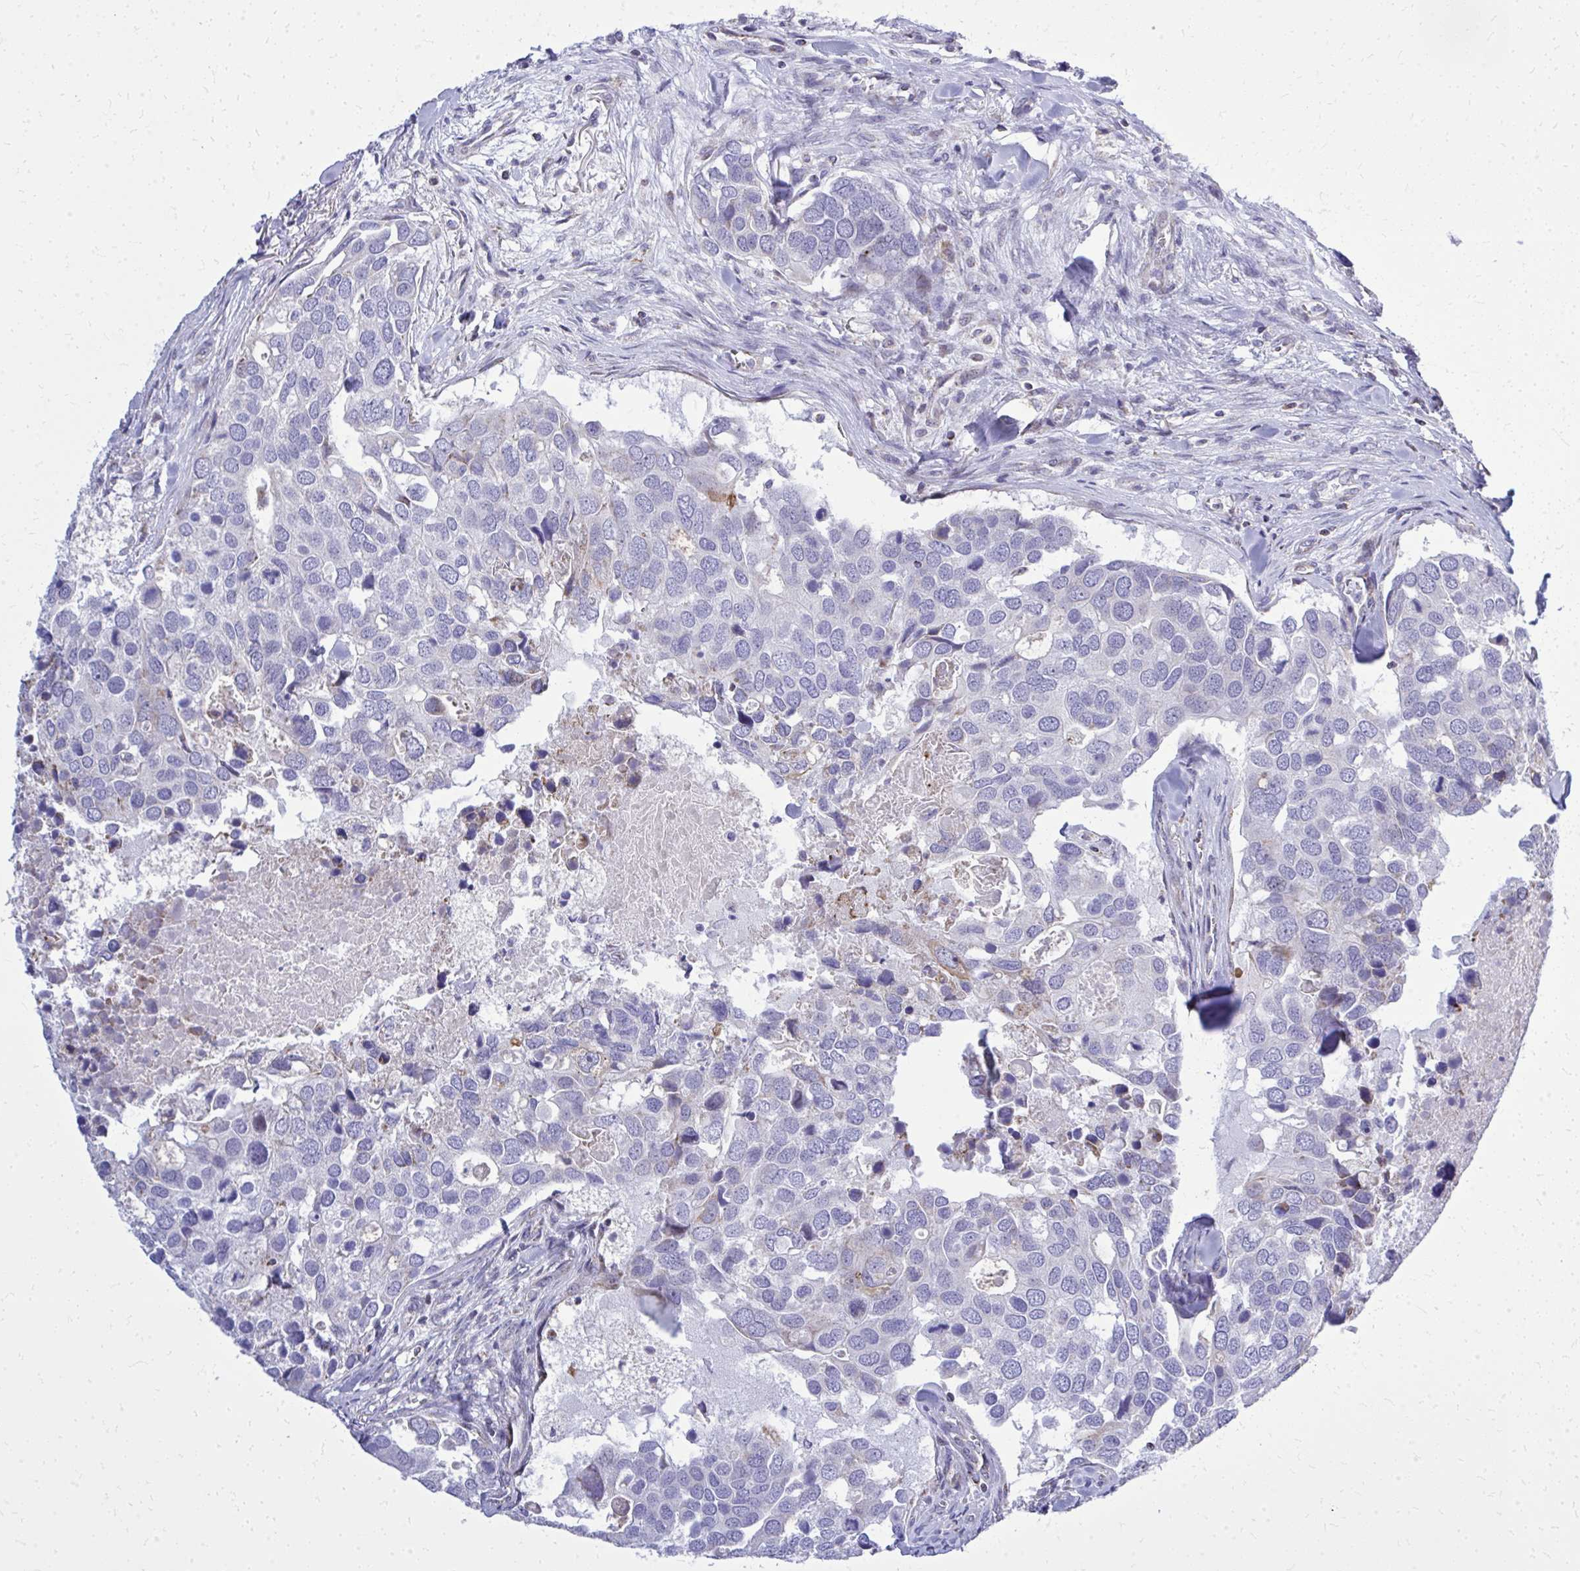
{"staining": {"intensity": "negative", "quantity": "none", "location": "none"}, "tissue": "breast cancer", "cell_type": "Tumor cells", "image_type": "cancer", "snomed": [{"axis": "morphology", "description": "Duct carcinoma"}, {"axis": "topography", "description": "Breast"}], "caption": "There is no significant expression in tumor cells of infiltrating ductal carcinoma (breast).", "gene": "ZNF362", "patient": {"sex": "female", "age": 83}}